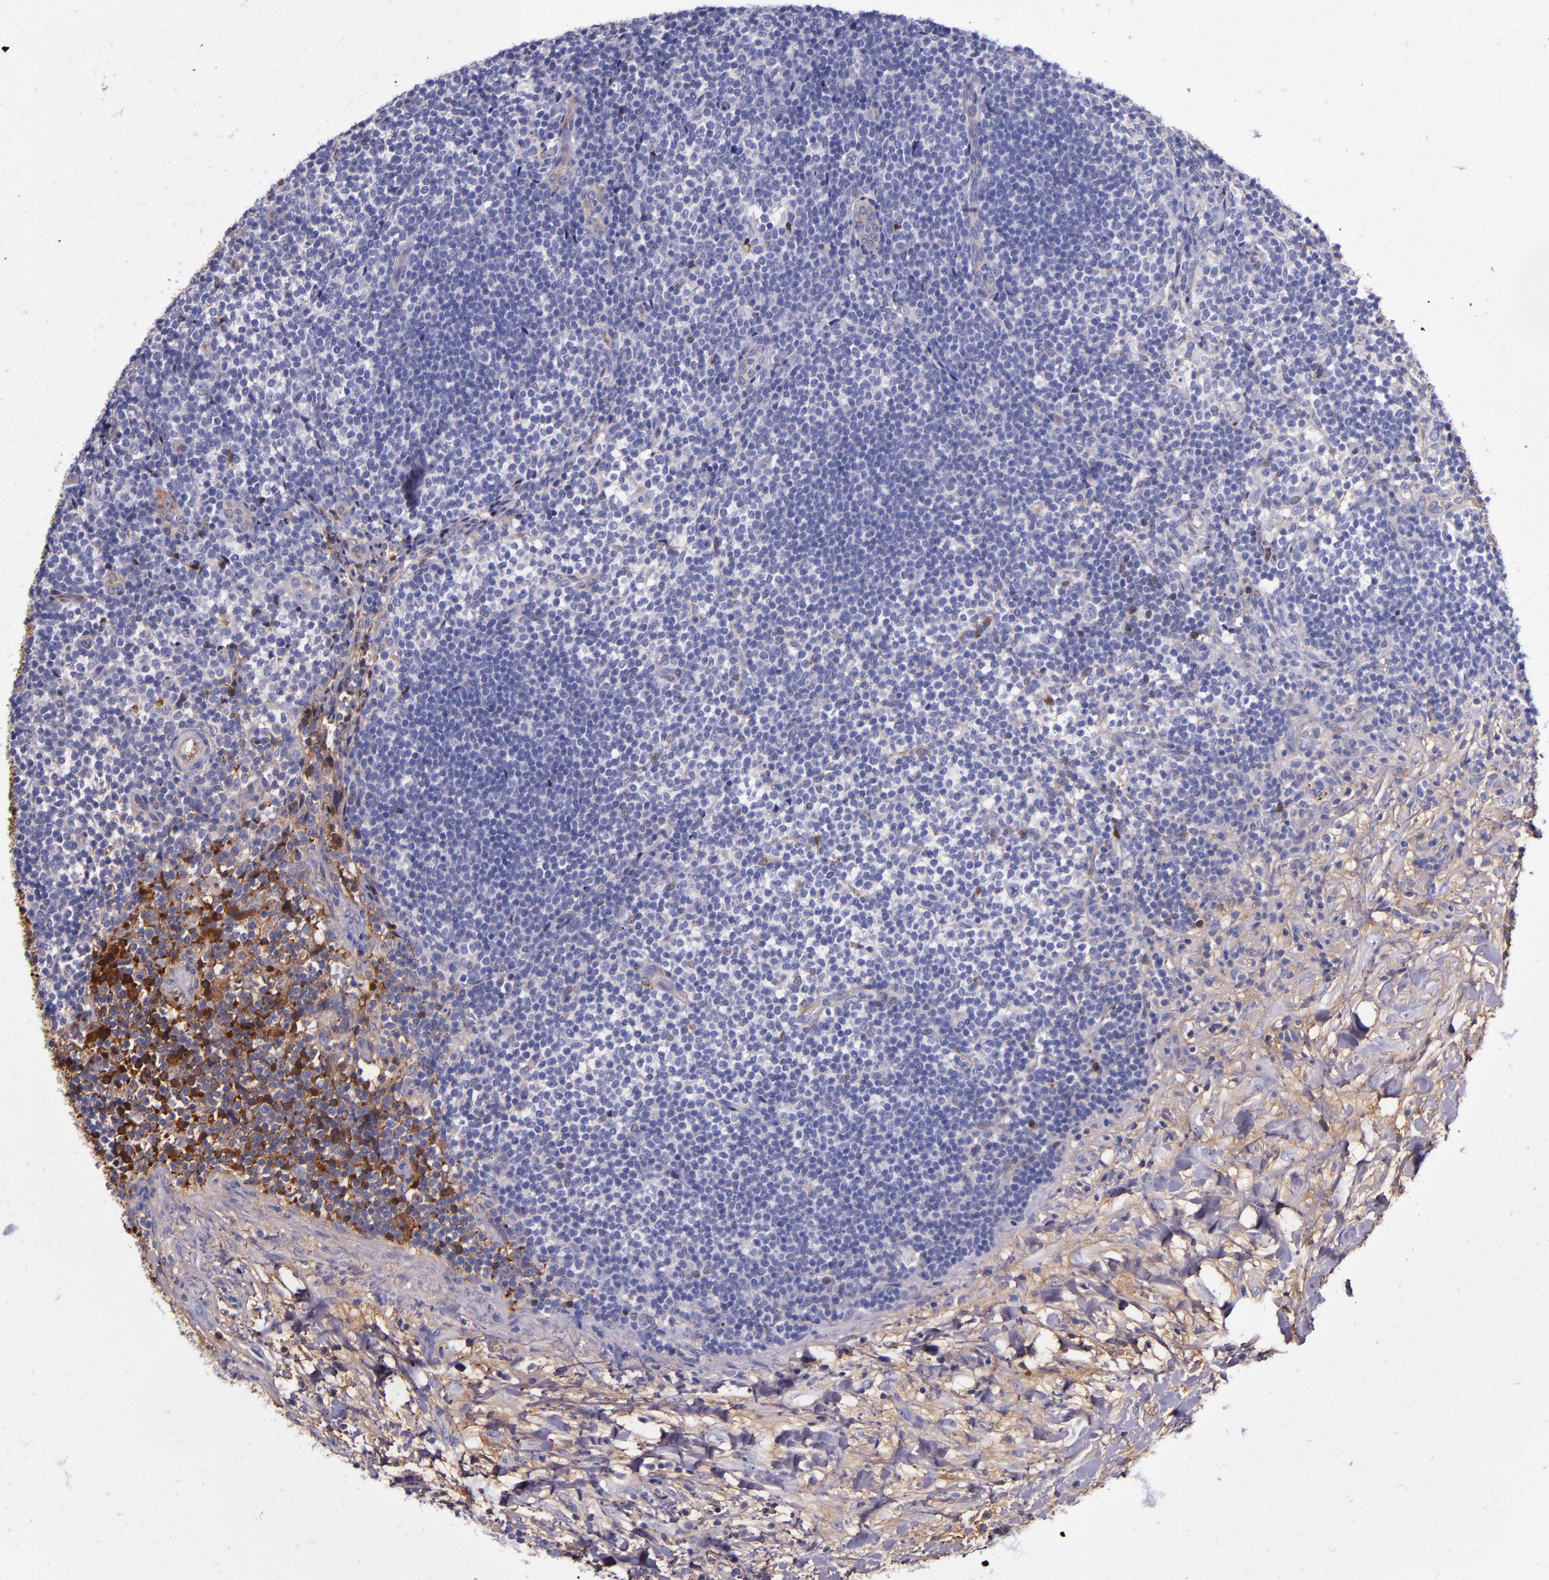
{"staining": {"intensity": "negative", "quantity": "none", "location": "none"}, "tissue": "lymphoma", "cell_type": "Tumor cells", "image_type": "cancer", "snomed": [{"axis": "morphology", "description": "Malignant lymphoma, non-Hodgkin's type, Low grade"}, {"axis": "topography", "description": "Lymph node"}], "caption": "This is an immunohistochemistry (IHC) micrograph of human malignant lymphoma, non-Hodgkin's type (low-grade). There is no staining in tumor cells.", "gene": "CLEC3B", "patient": {"sex": "female", "age": 76}}